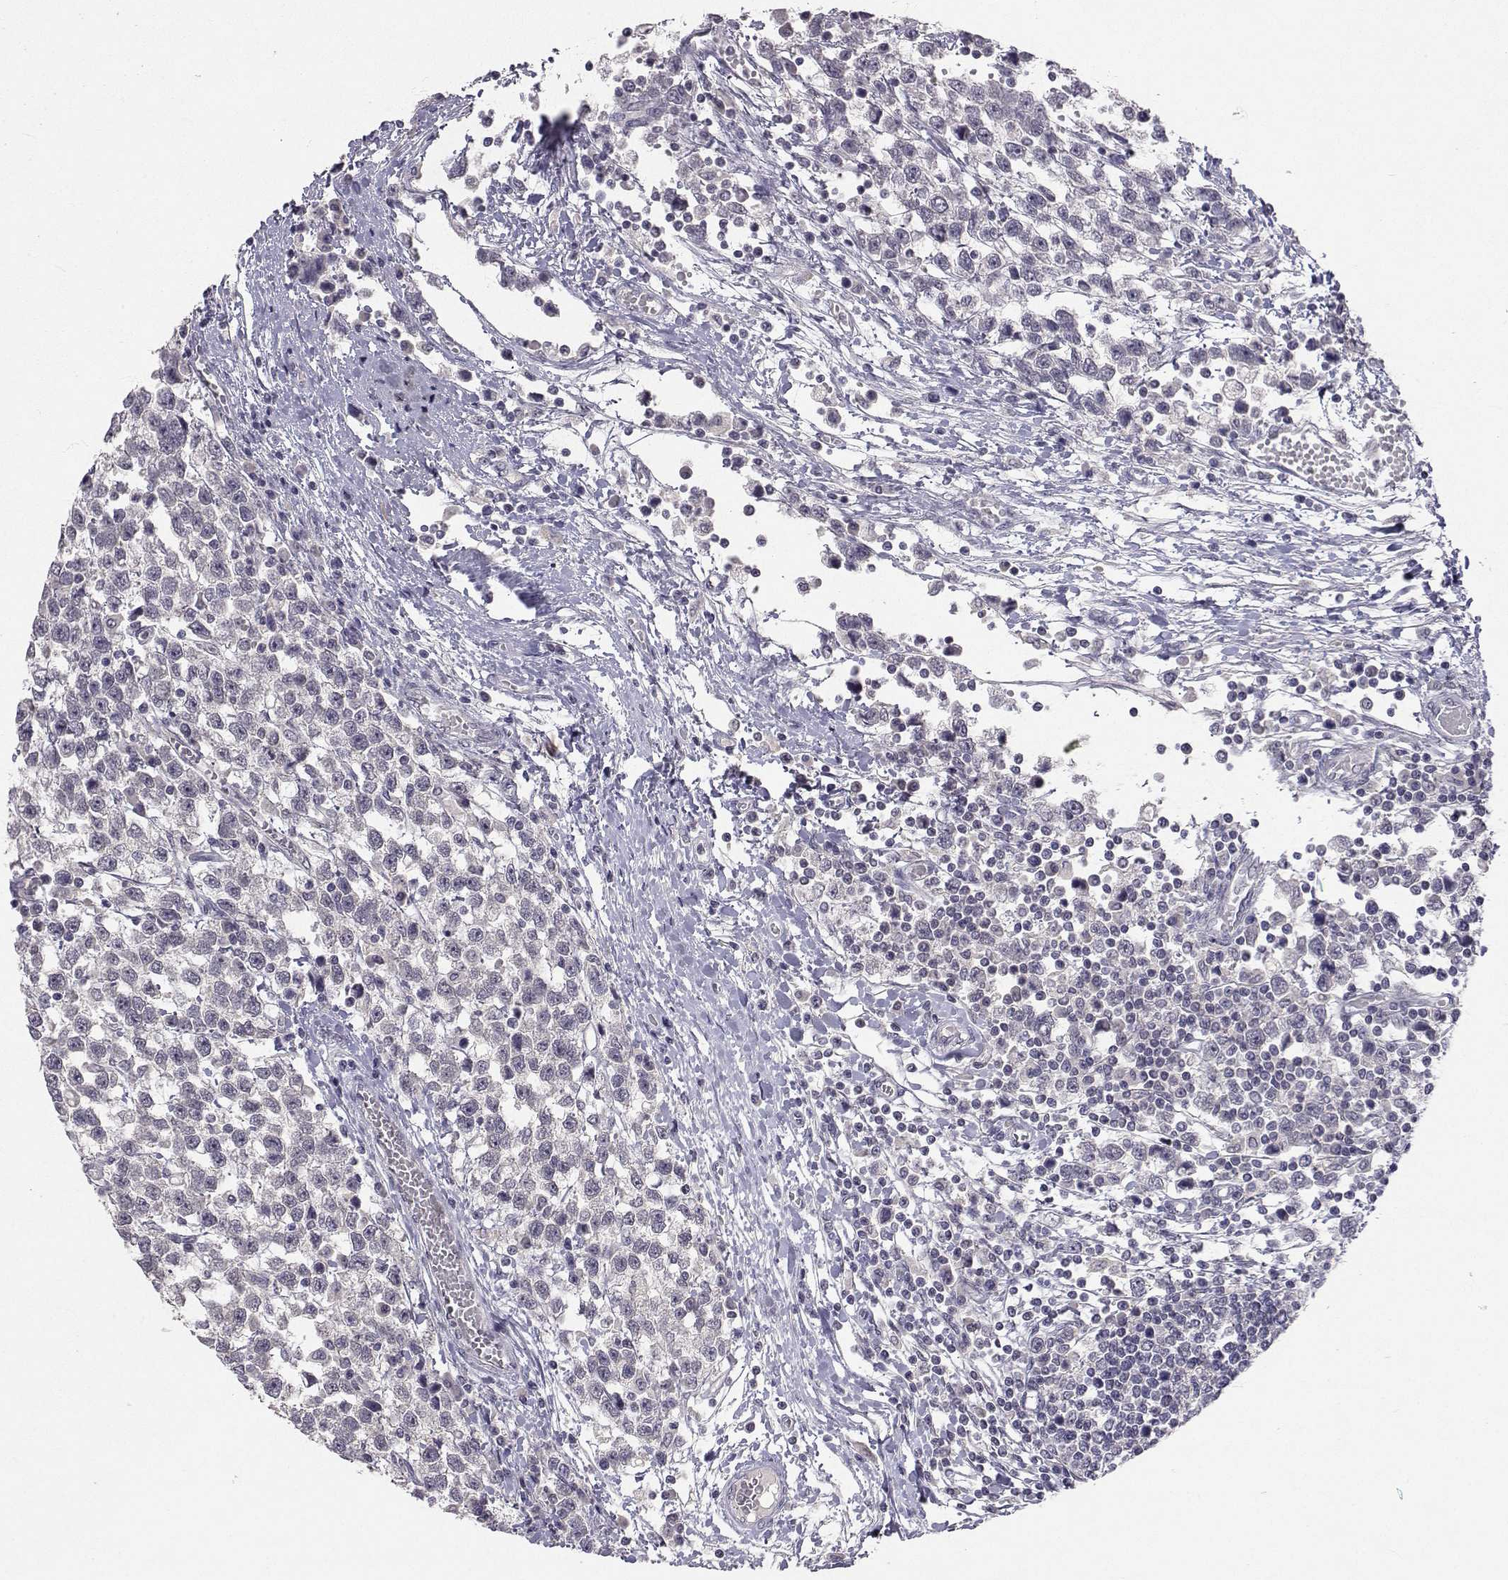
{"staining": {"intensity": "negative", "quantity": "none", "location": "none"}, "tissue": "testis cancer", "cell_type": "Tumor cells", "image_type": "cancer", "snomed": [{"axis": "morphology", "description": "Seminoma, NOS"}, {"axis": "topography", "description": "Testis"}], "caption": "This is an immunohistochemistry (IHC) image of human testis cancer (seminoma). There is no expression in tumor cells.", "gene": "SLC6A3", "patient": {"sex": "male", "age": 34}}